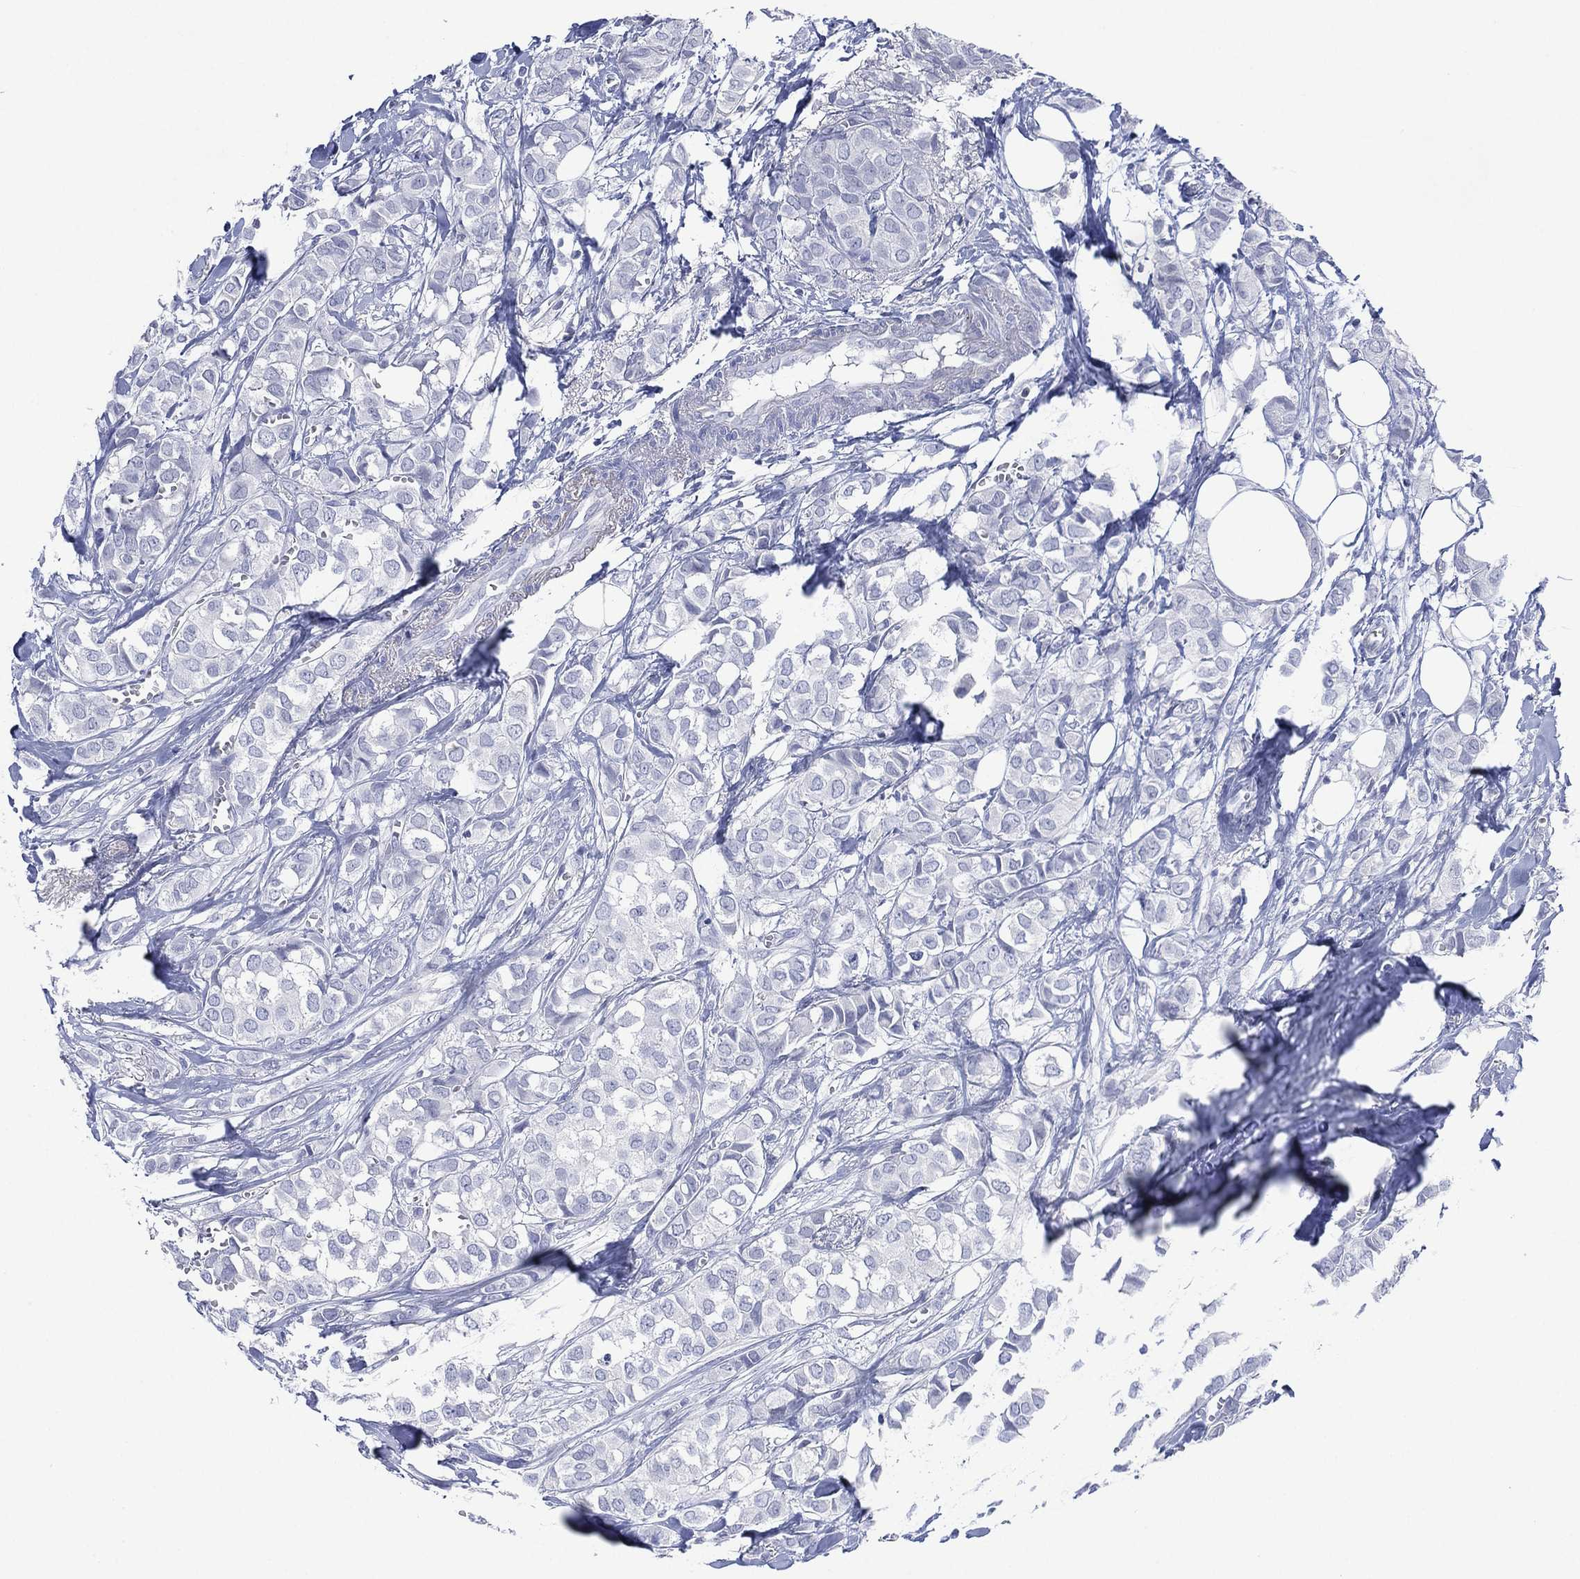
{"staining": {"intensity": "negative", "quantity": "none", "location": "none"}, "tissue": "breast cancer", "cell_type": "Tumor cells", "image_type": "cancer", "snomed": [{"axis": "morphology", "description": "Duct carcinoma"}, {"axis": "topography", "description": "Breast"}], "caption": "Tumor cells show no significant staining in breast cancer. Nuclei are stained in blue.", "gene": "TMEM247", "patient": {"sex": "female", "age": 85}}